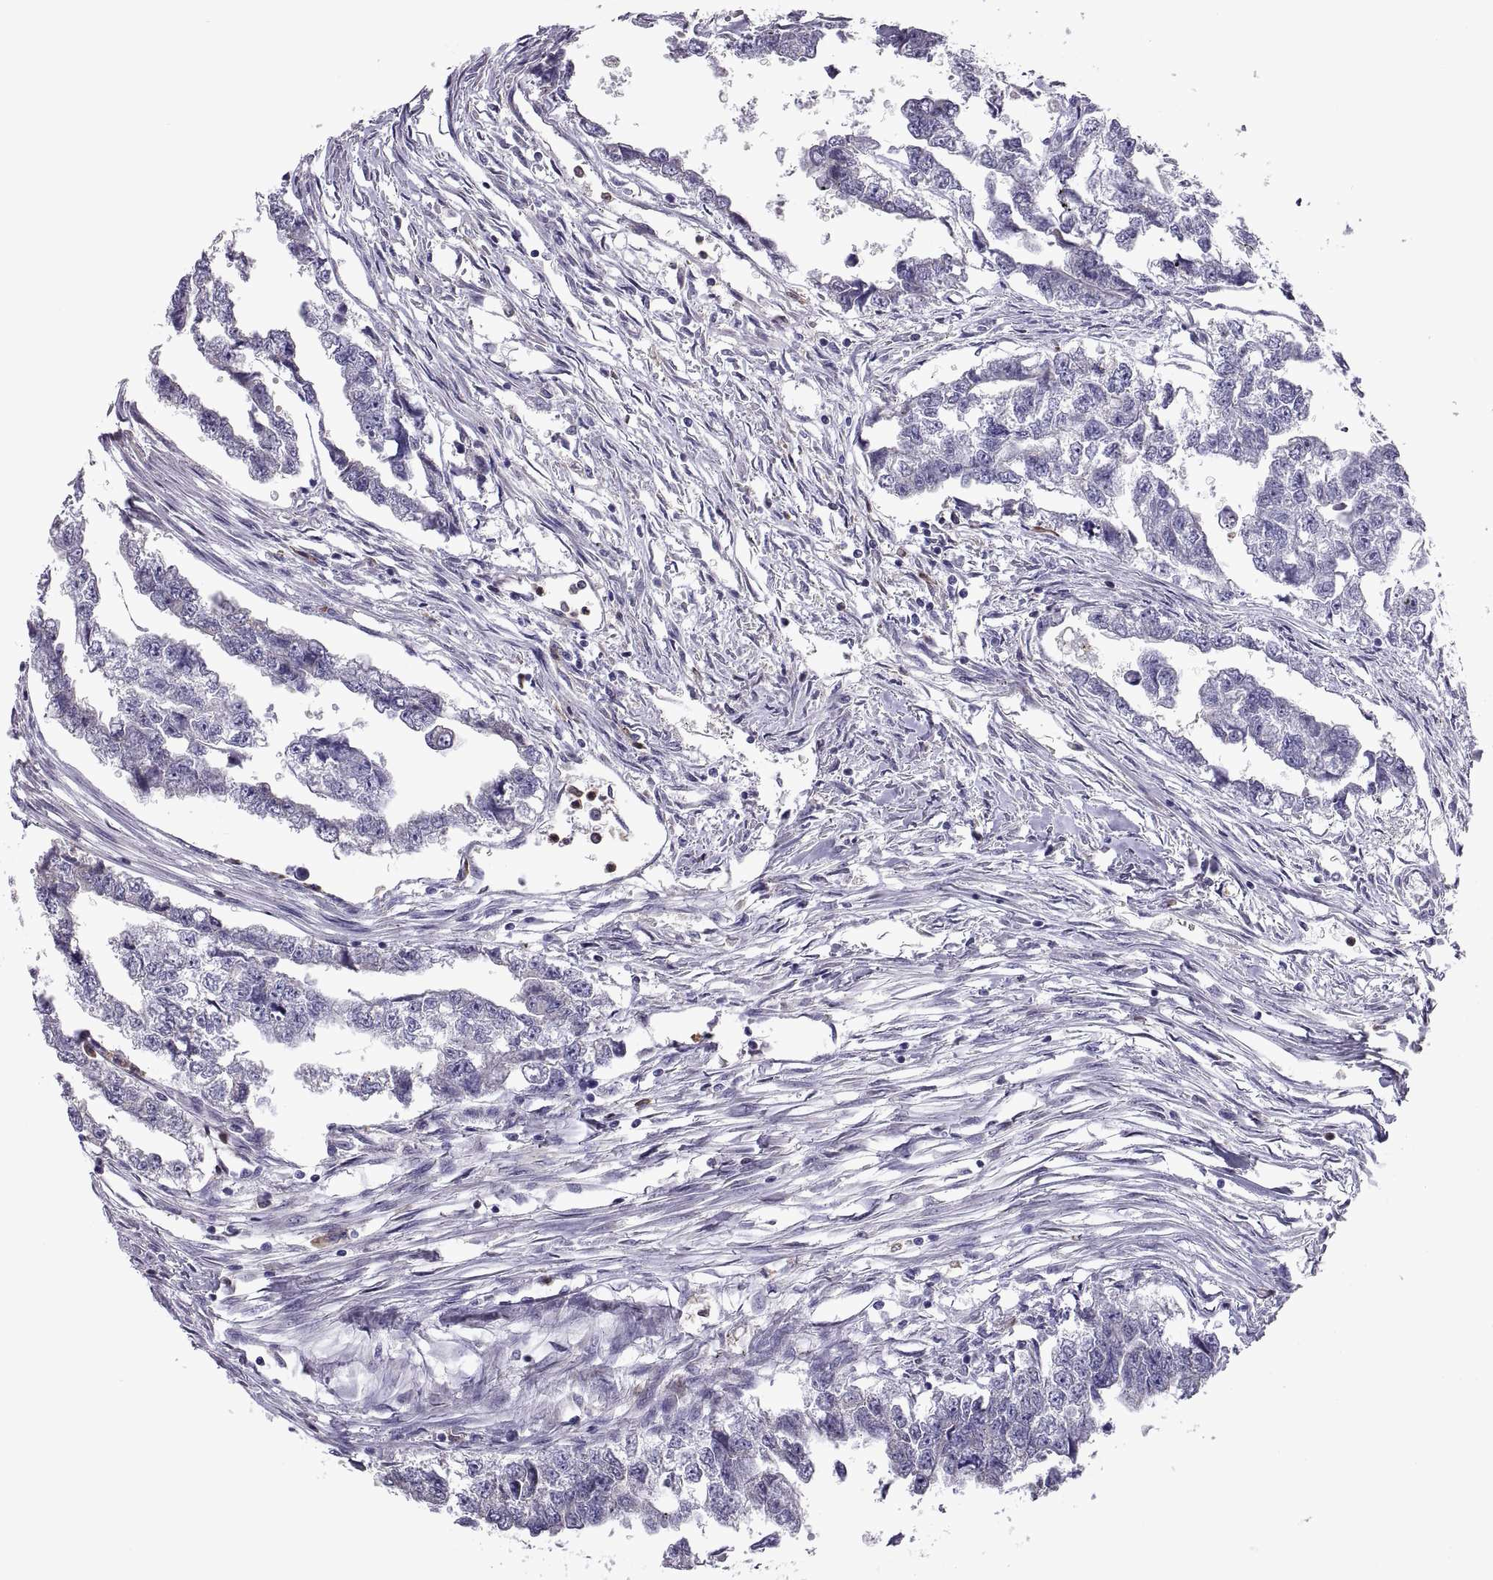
{"staining": {"intensity": "negative", "quantity": "none", "location": "none"}, "tissue": "testis cancer", "cell_type": "Tumor cells", "image_type": "cancer", "snomed": [{"axis": "morphology", "description": "Carcinoma, Embryonal, NOS"}, {"axis": "morphology", "description": "Teratoma, malignant, NOS"}, {"axis": "topography", "description": "Testis"}], "caption": "Immunohistochemistry (IHC) of human teratoma (malignant) (testis) reveals no expression in tumor cells.", "gene": "DOK3", "patient": {"sex": "male", "age": 44}}